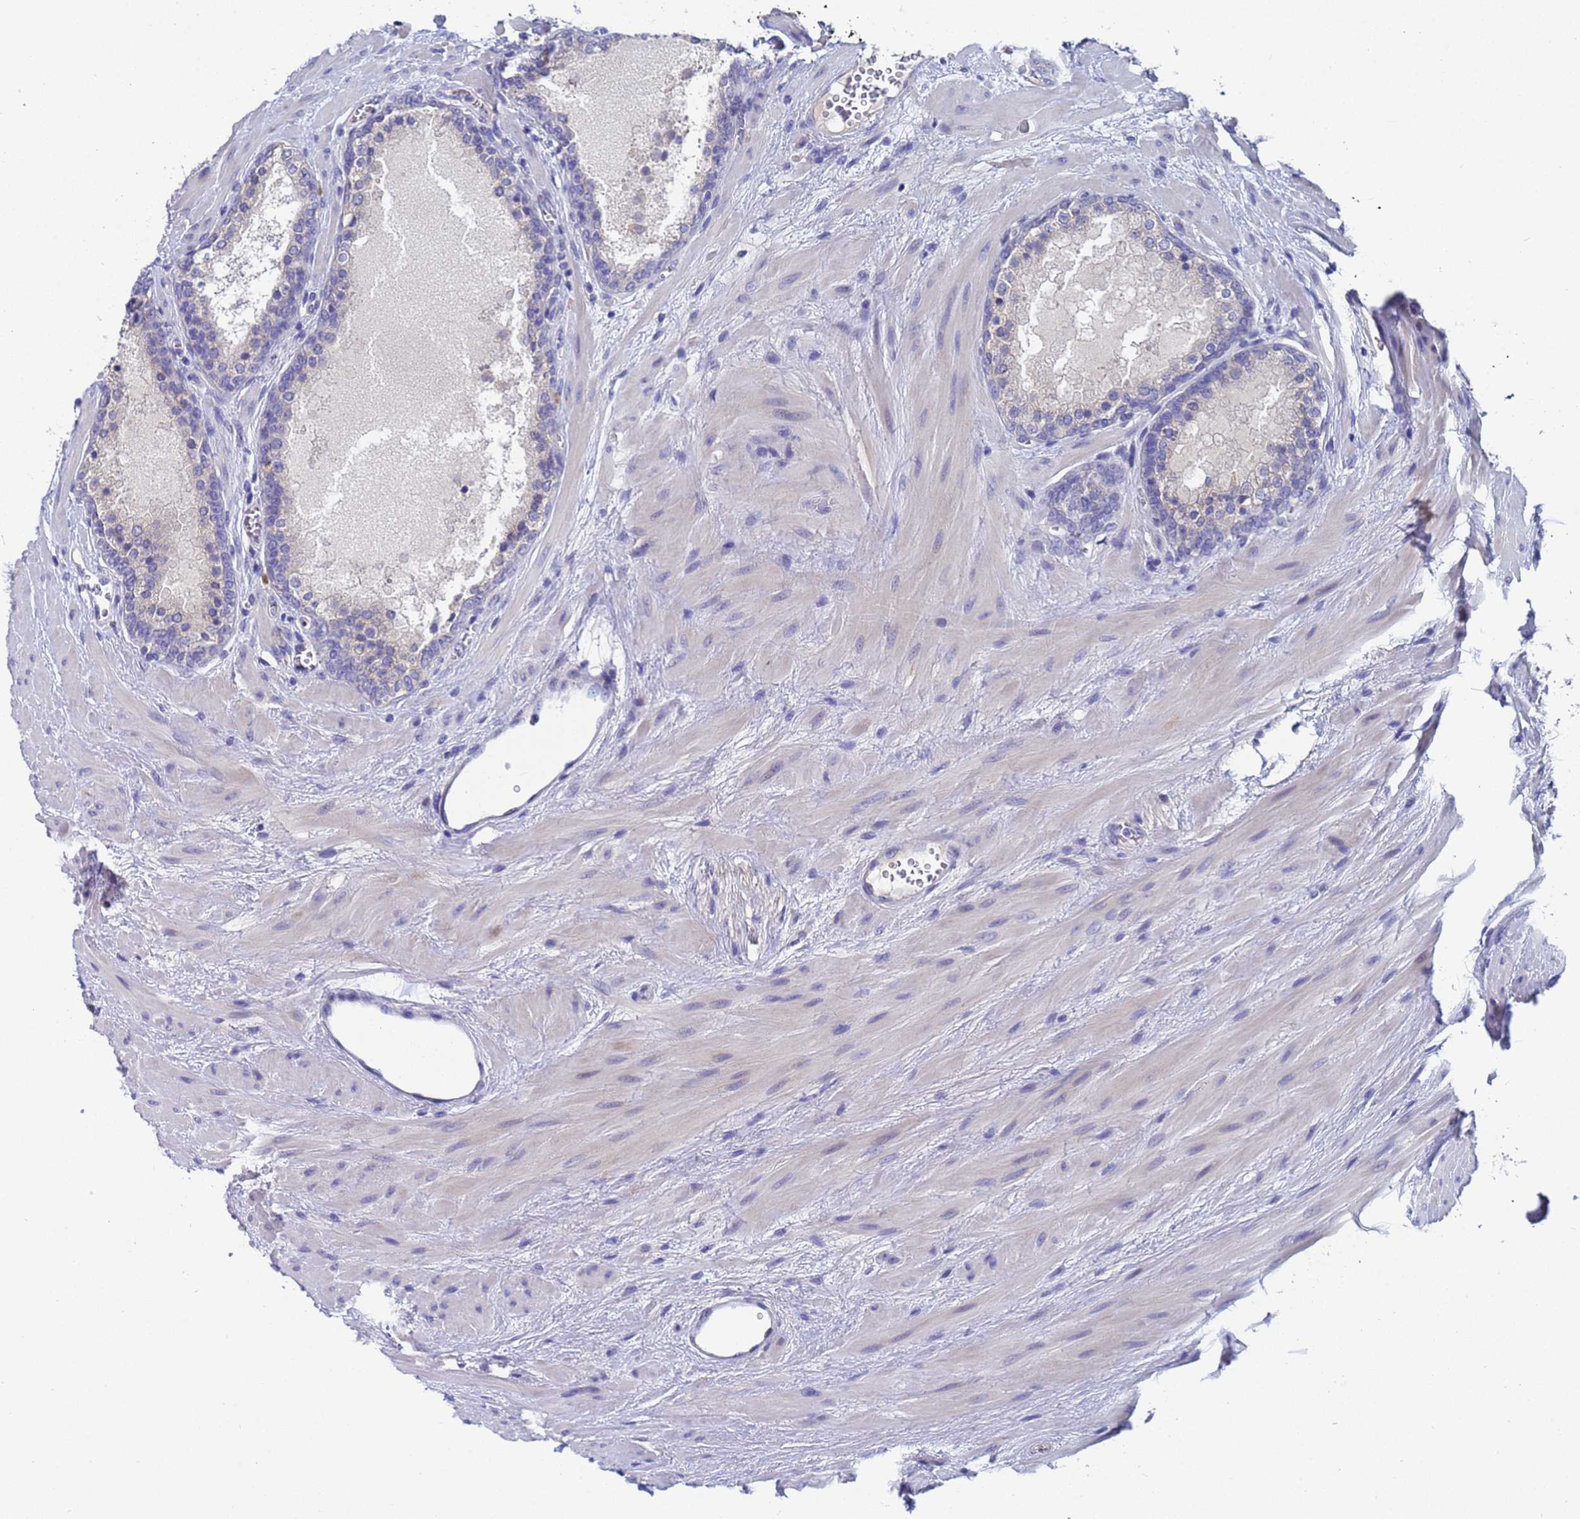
{"staining": {"intensity": "negative", "quantity": "none", "location": "none"}, "tissue": "prostate cancer", "cell_type": "Tumor cells", "image_type": "cancer", "snomed": [{"axis": "morphology", "description": "Adenocarcinoma, High grade"}, {"axis": "topography", "description": "Prostate"}], "caption": "Image shows no significant protein positivity in tumor cells of high-grade adenocarcinoma (prostate). Brightfield microscopy of immunohistochemistry stained with DAB (3,3'-diaminobenzidine) (brown) and hematoxylin (blue), captured at high magnification.", "gene": "IHO1", "patient": {"sex": "male", "age": 56}}